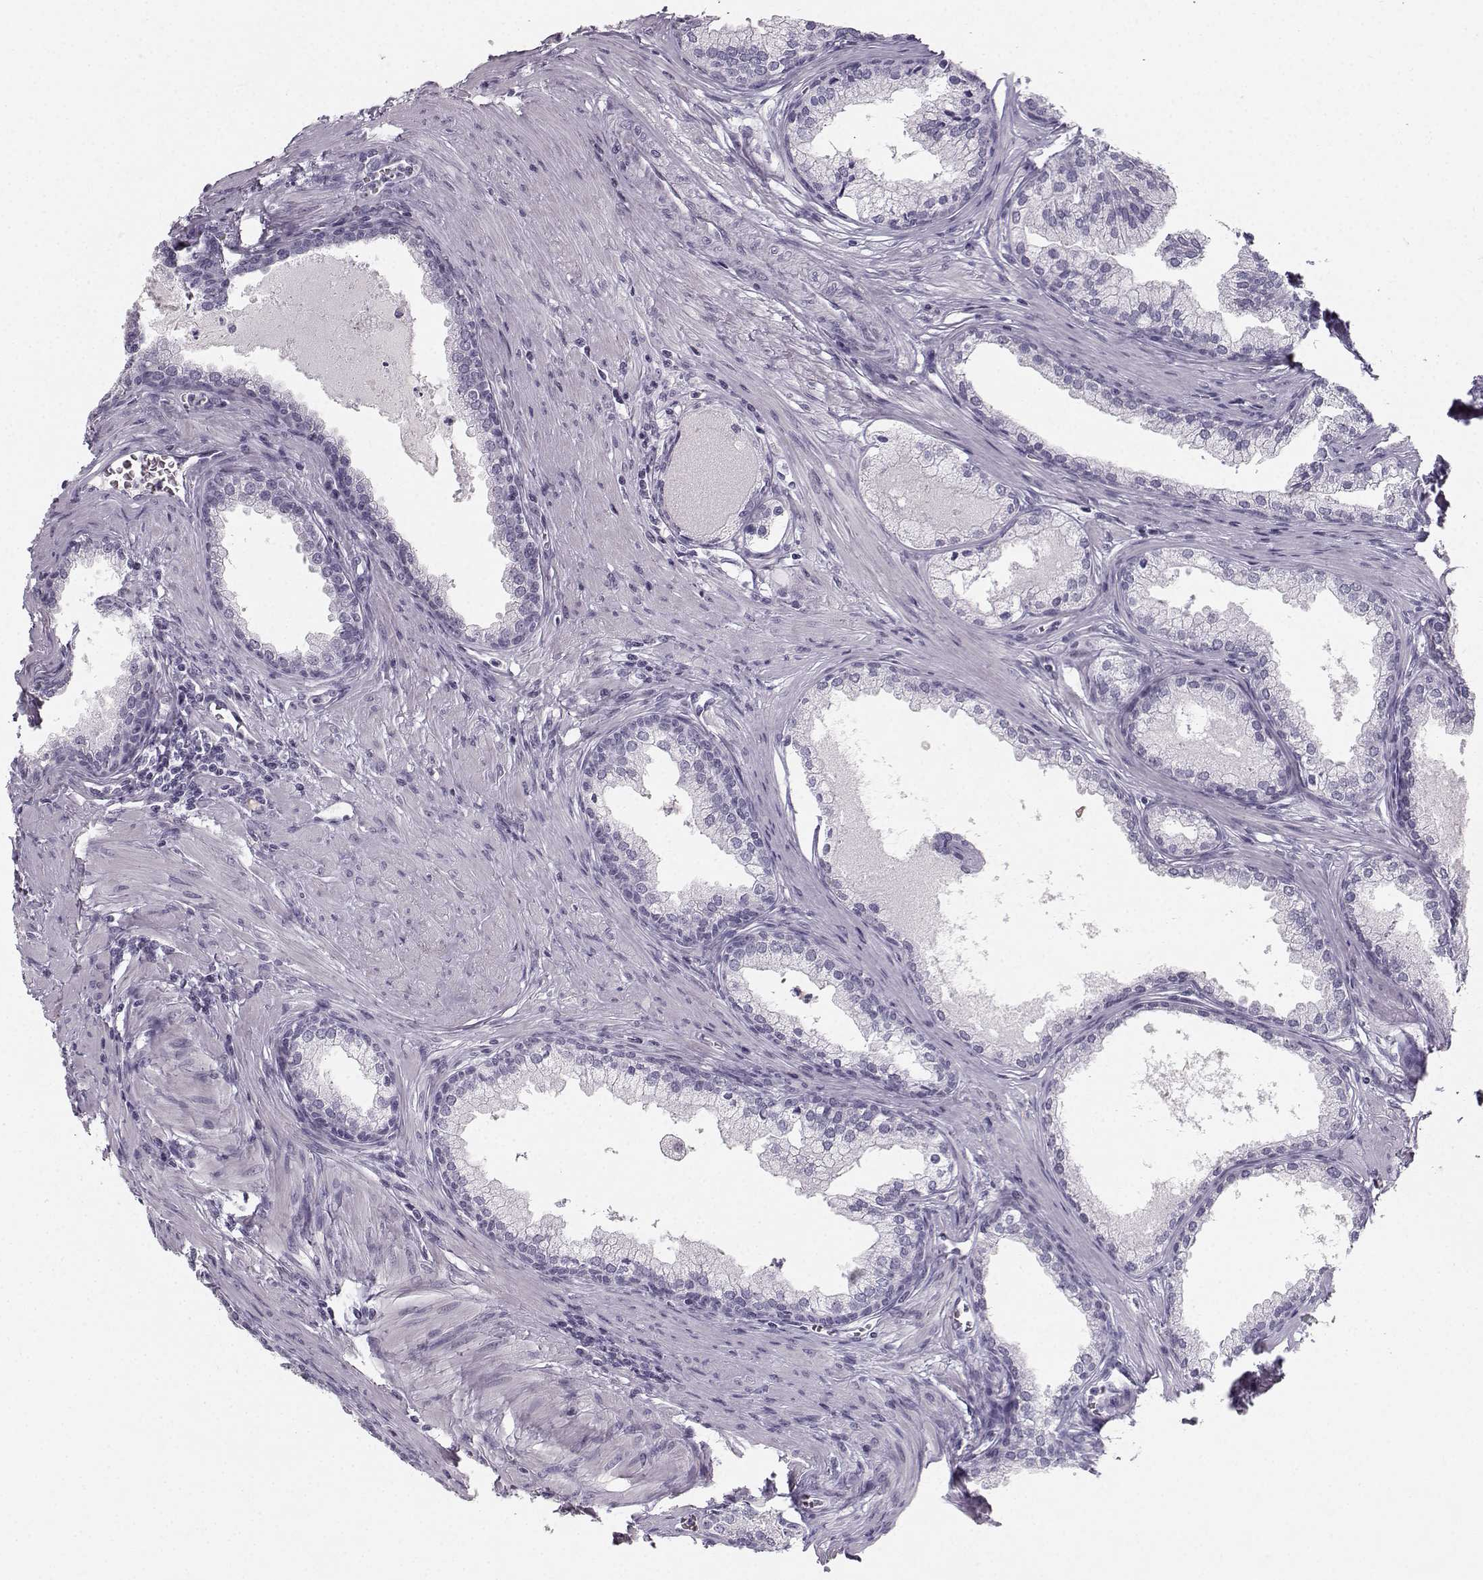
{"staining": {"intensity": "negative", "quantity": "none", "location": "none"}, "tissue": "prostate cancer", "cell_type": "Tumor cells", "image_type": "cancer", "snomed": [{"axis": "morphology", "description": "Adenocarcinoma, NOS"}, {"axis": "topography", "description": "Prostate"}], "caption": "This is an immunohistochemistry photomicrograph of prostate cancer (adenocarcinoma). There is no staining in tumor cells.", "gene": "CASR", "patient": {"sex": "male", "age": 66}}